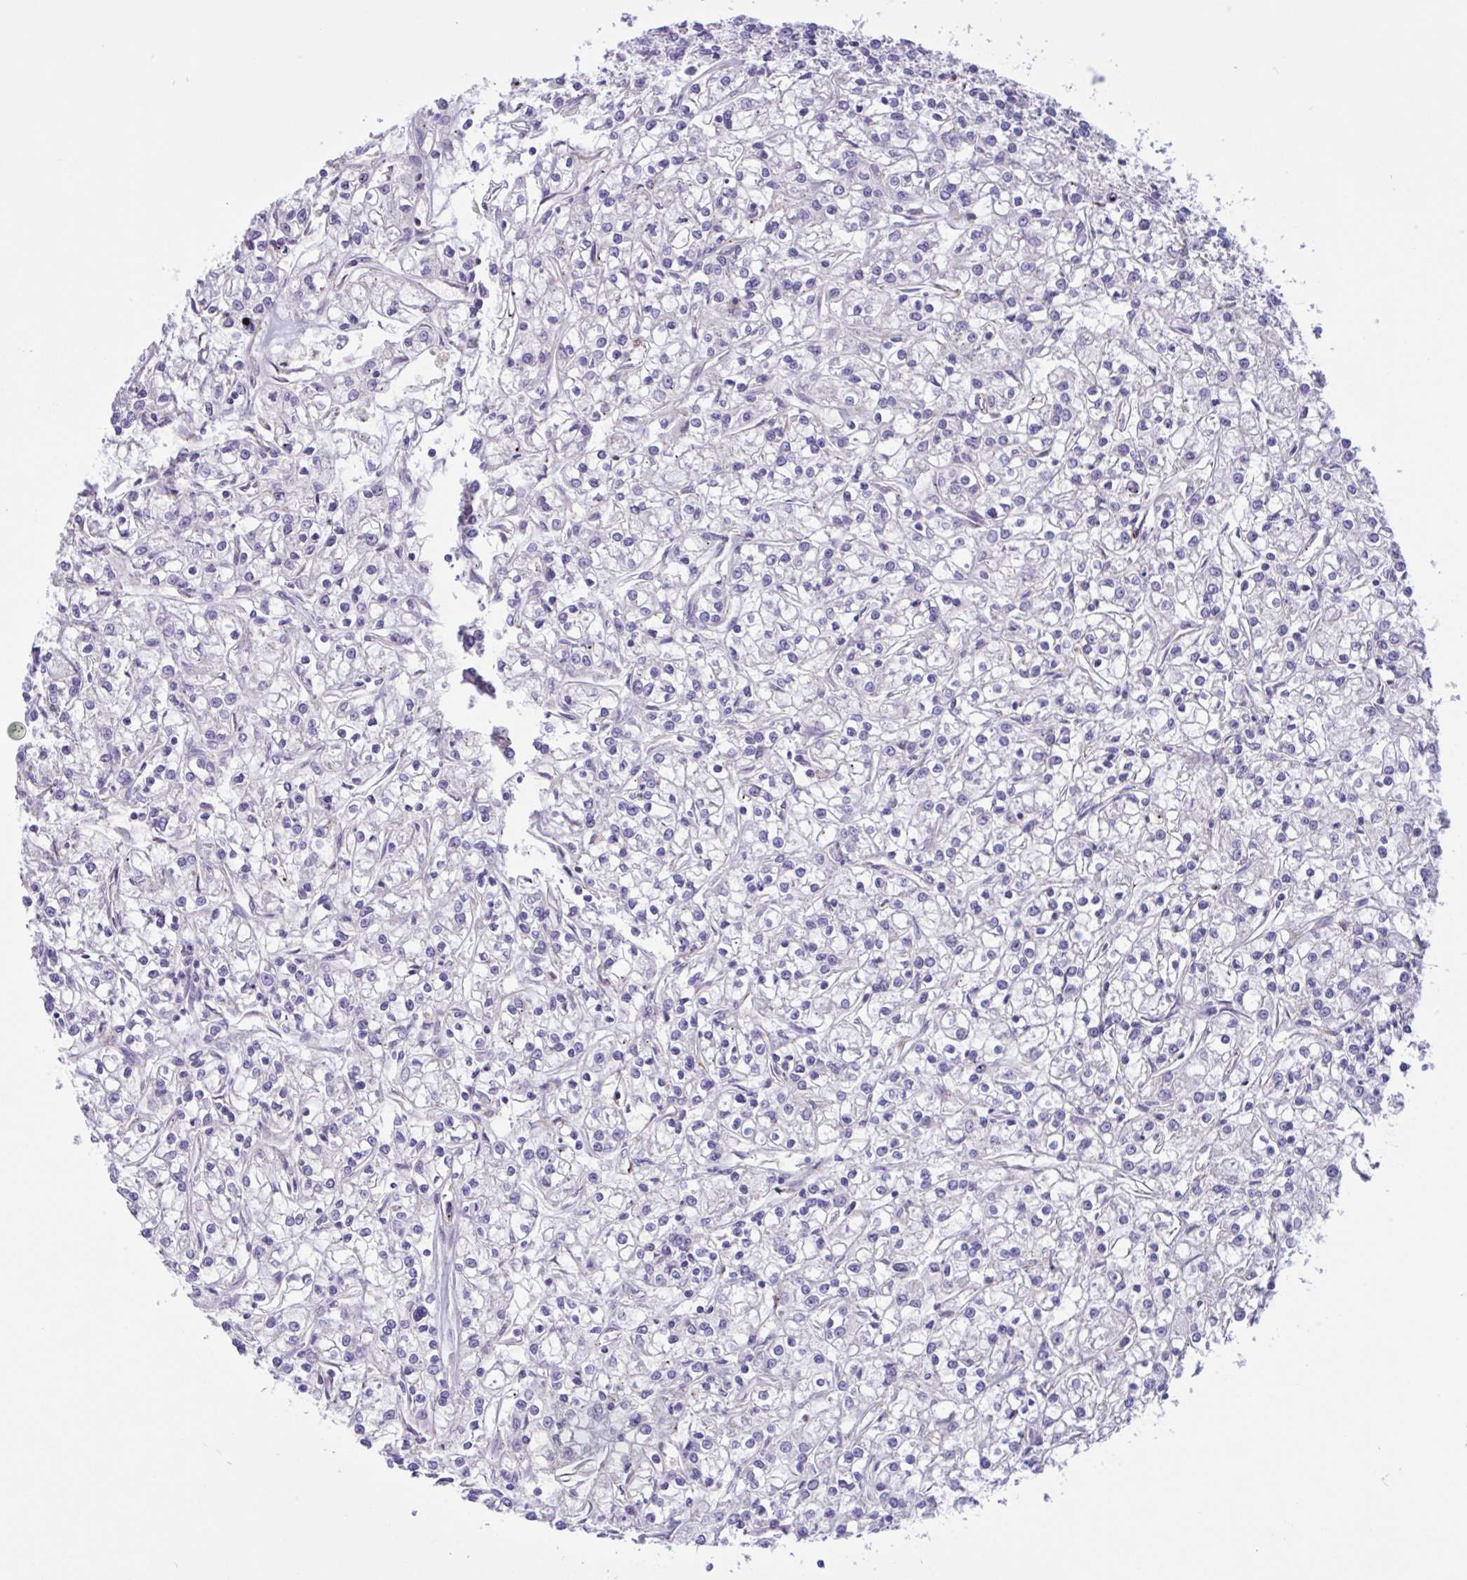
{"staining": {"intensity": "negative", "quantity": "none", "location": "none"}, "tissue": "renal cancer", "cell_type": "Tumor cells", "image_type": "cancer", "snomed": [{"axis": "morphology", "description": "Adenocarcinoma, NOS"}, {"axis": "topography", "description": "Kidney"}], "caption": "DAB immunohistochemical staining of human renal cancer reveals no significant positivity in tumor cells. The staining was performed using DAB to visualize the protein expression in brown, while the nuclei were stained in blue with hematoxylin (Magnification: 20x).", "gene": "DSC3", "patient": {"sex": "female", "age": 59}}